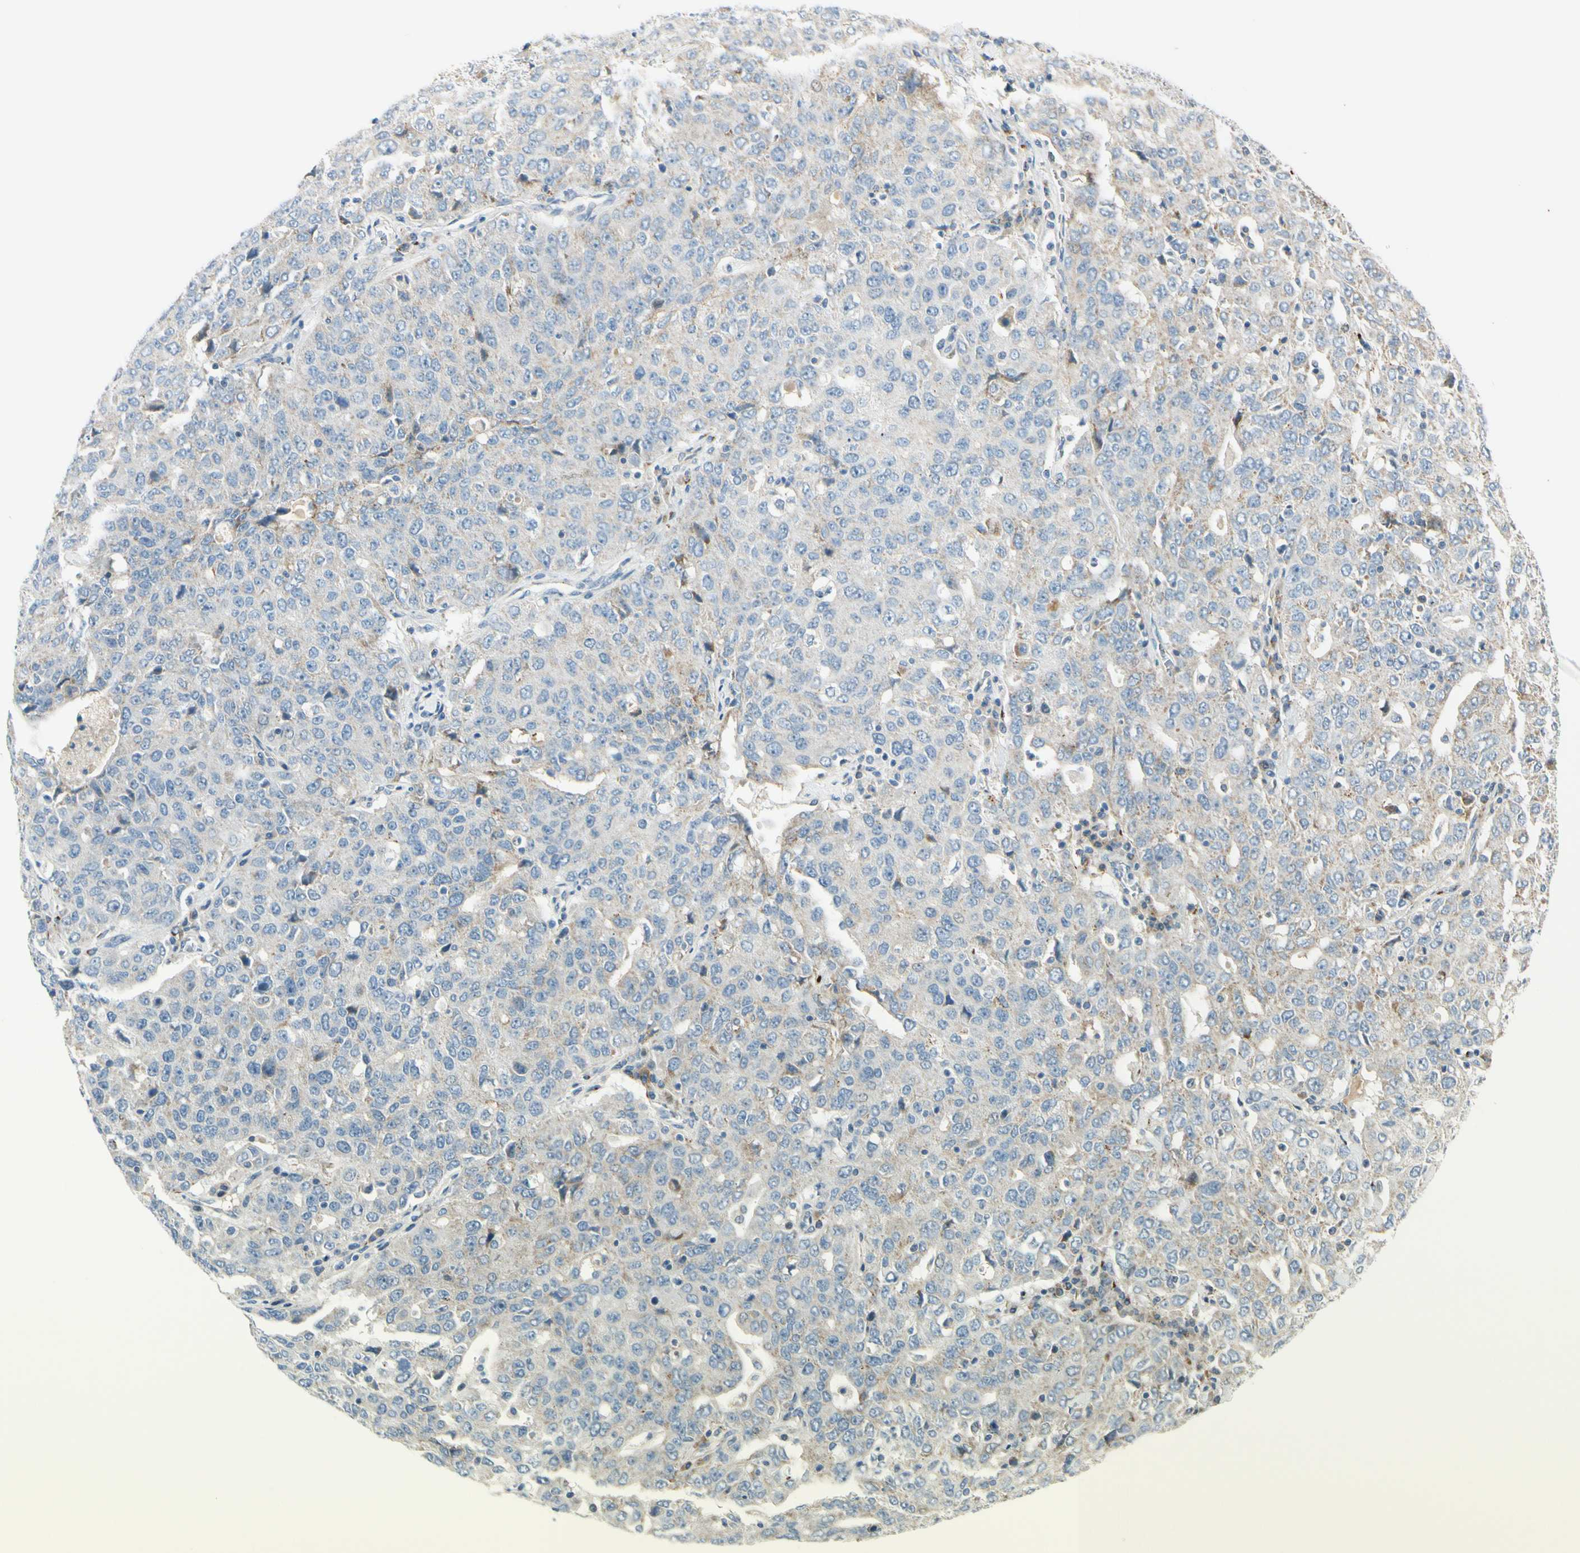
{"staining": {"intensity": "weak", "quantity": "<25%", "location": "cytoplasmic/membranous"}, "tissue": "ovarian cancer", "cell_type": "Tumor cells", "image_type": "cancer", "snomed": [{"axis": "morphology", "description": "Carcinoma, endometroid"}, {"axis": "topography", "description": "Ovary"}], "caption": "Immunohistochemical staining of human endometroid carcinoma (ovarian) demonstrates no significant expression in tumor cells. (DAB immunohistochemistry, high magnification).", "gene": "GALNT5", "patient": {"sex": "female", "age": 62}}